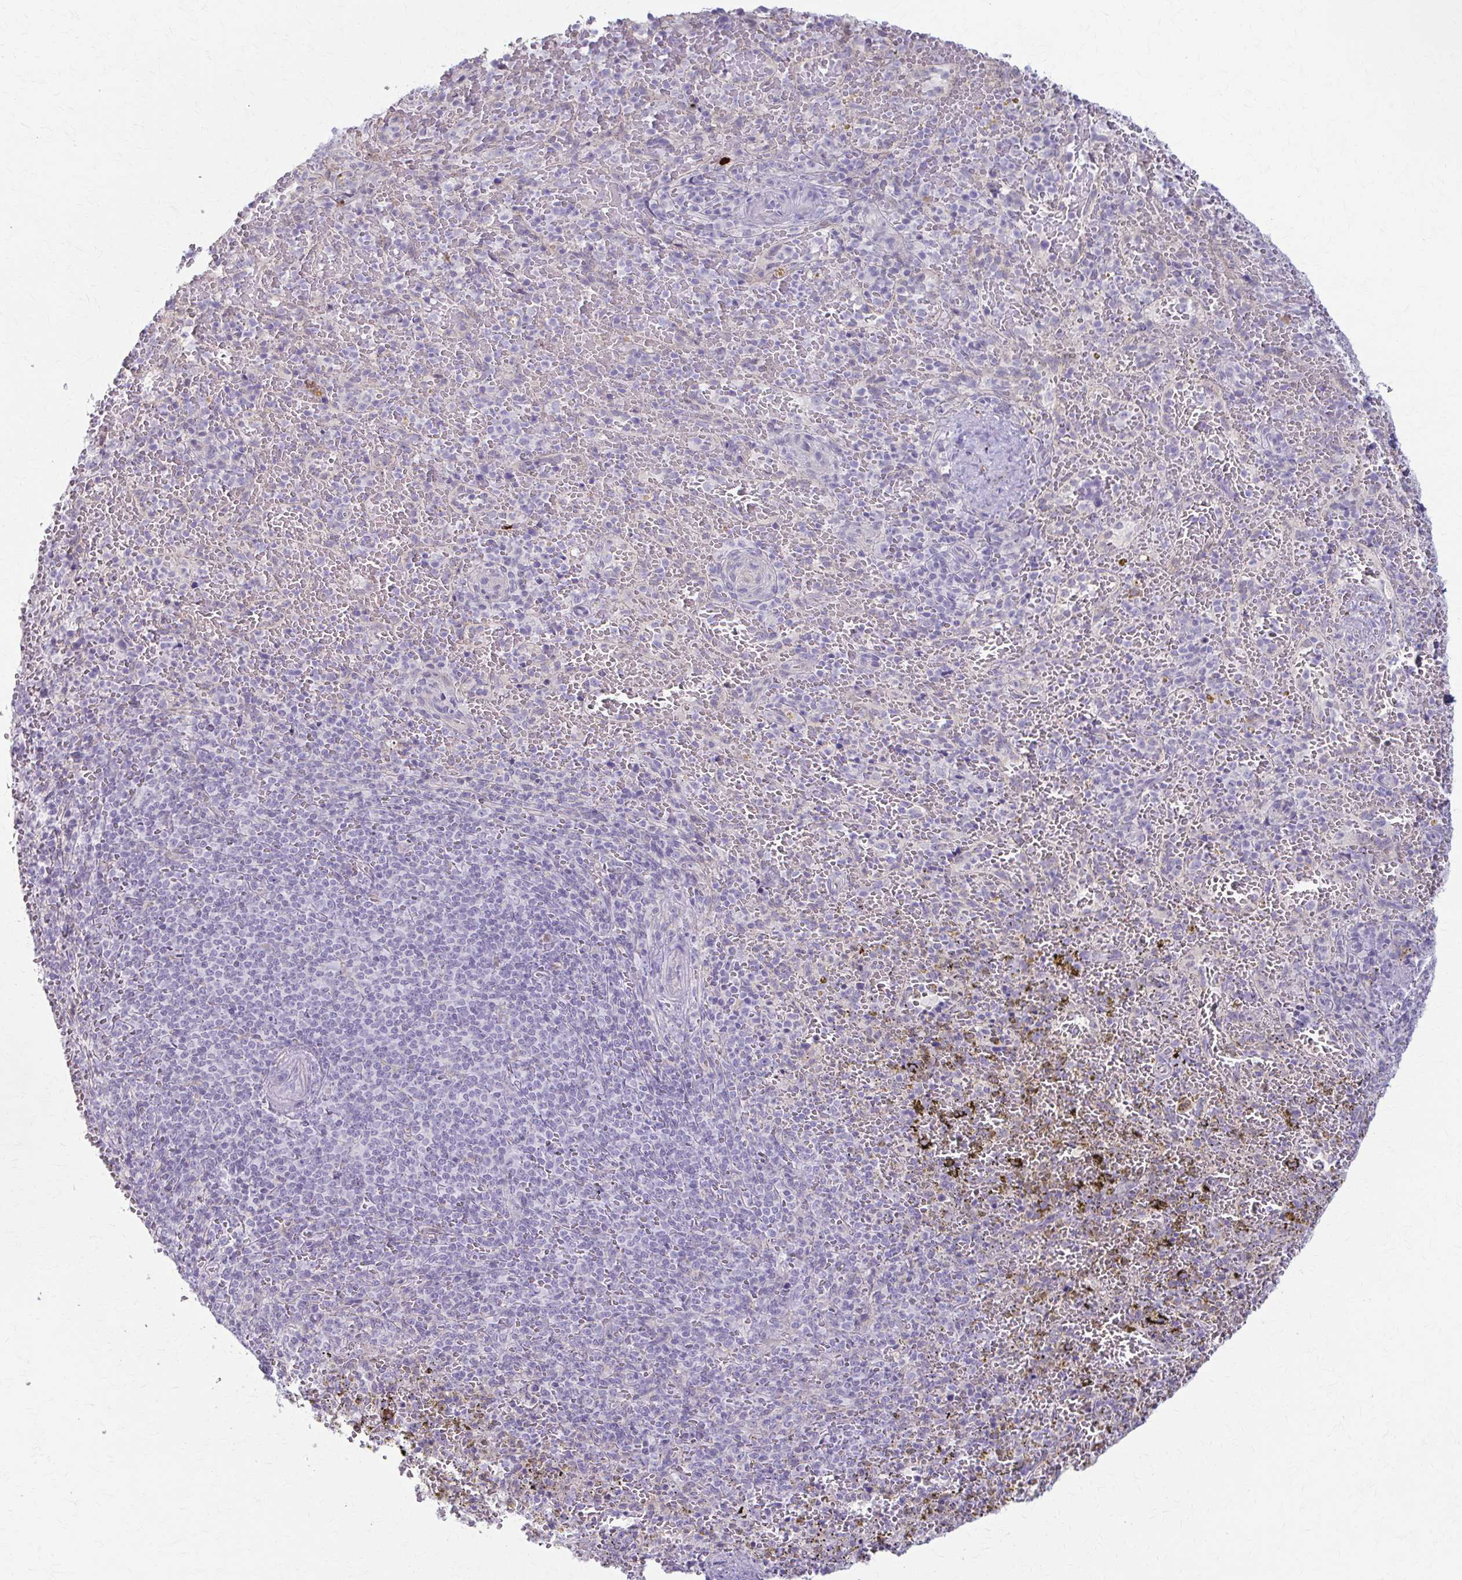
{"staining": {"intensity": "strong", "quantity": "<25%", "location": "cytoplasmic/membranous"}, "tissue": "spleen", "cell_type": "Cells in red pulp", "image_type": "normal", "snomed": [{"axis": "morphology", "description": "Normal tissue, NOS"}, {"axis": "topography", "description": "Spleen"}], "caption": "Protein expression analysis of normal human spleen reveals strong cytoplasmic/membranous expression in about <25% of cells in red pulp. Immunohistochemistry stains the protein in brown and the nuclei are stained blue.", "gene": "LDLRAP1", "patient": {"sex": "female", "age": 50}}